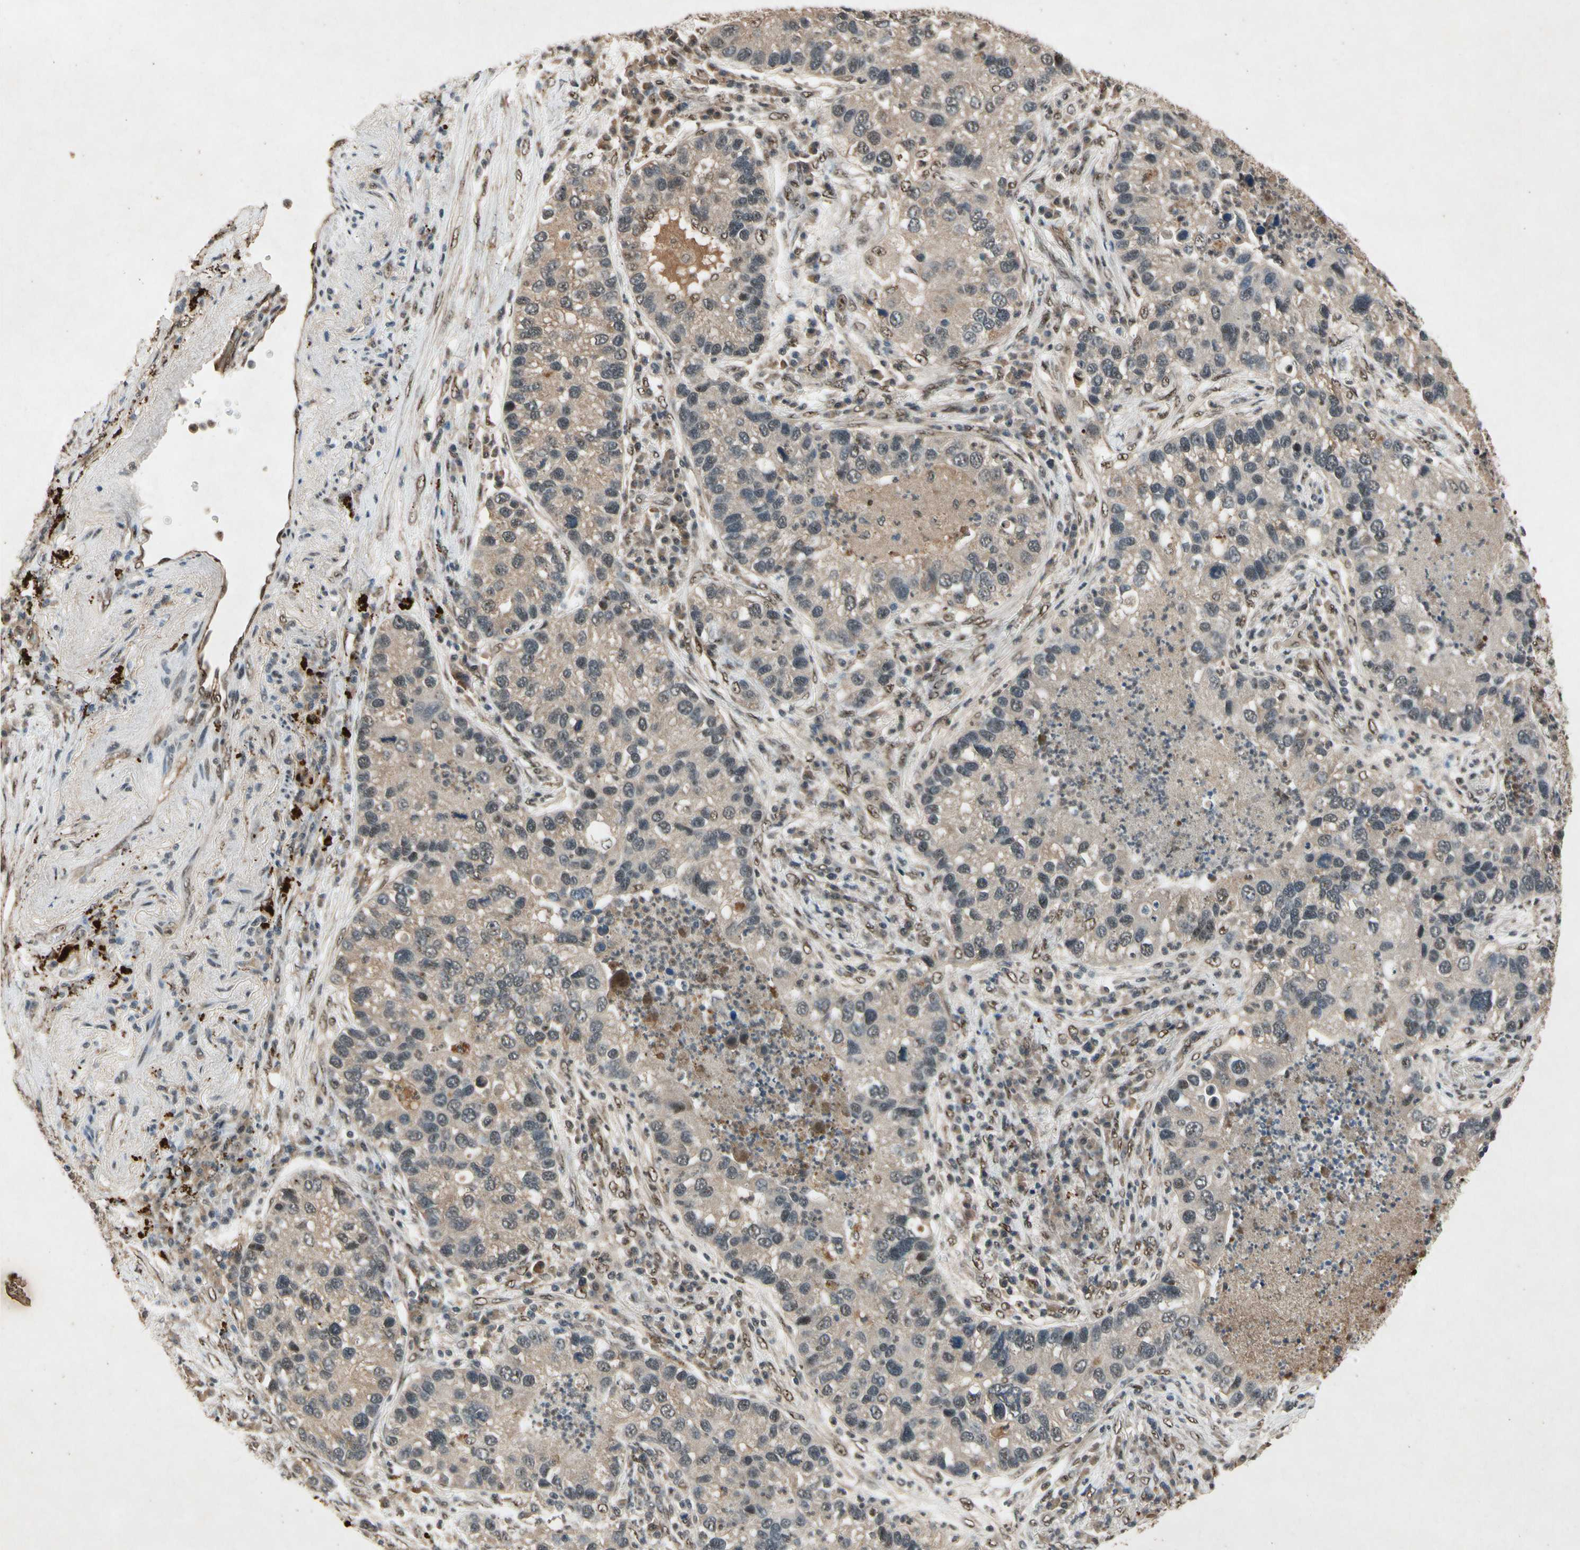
{"staining": {"intensity": "weak", "quantity": "25%-75%", "location": "cytoplasmic/membranous,nuclear"}, "tissue": "lung cancer", "cell_type": "Tumor cells", "image_type": "cancer", "snomed": [{"axis": "morphology", "description": "Normal tissue, NOS"}, {"axis": "morphology", "description": "Adenocarcinoma, NOS"}, {"axis": "topography", "description": "Bronchus"}, {"axis": "topography", "description": "Lung"}], "caption": "A brown stain labels weak cytoplasmic/membranous and nuclear positivity of a protein in human lung adenocarcinoma tumor cells.", "gene": "PML", "patient": {"sex": "male", "age": 54}}